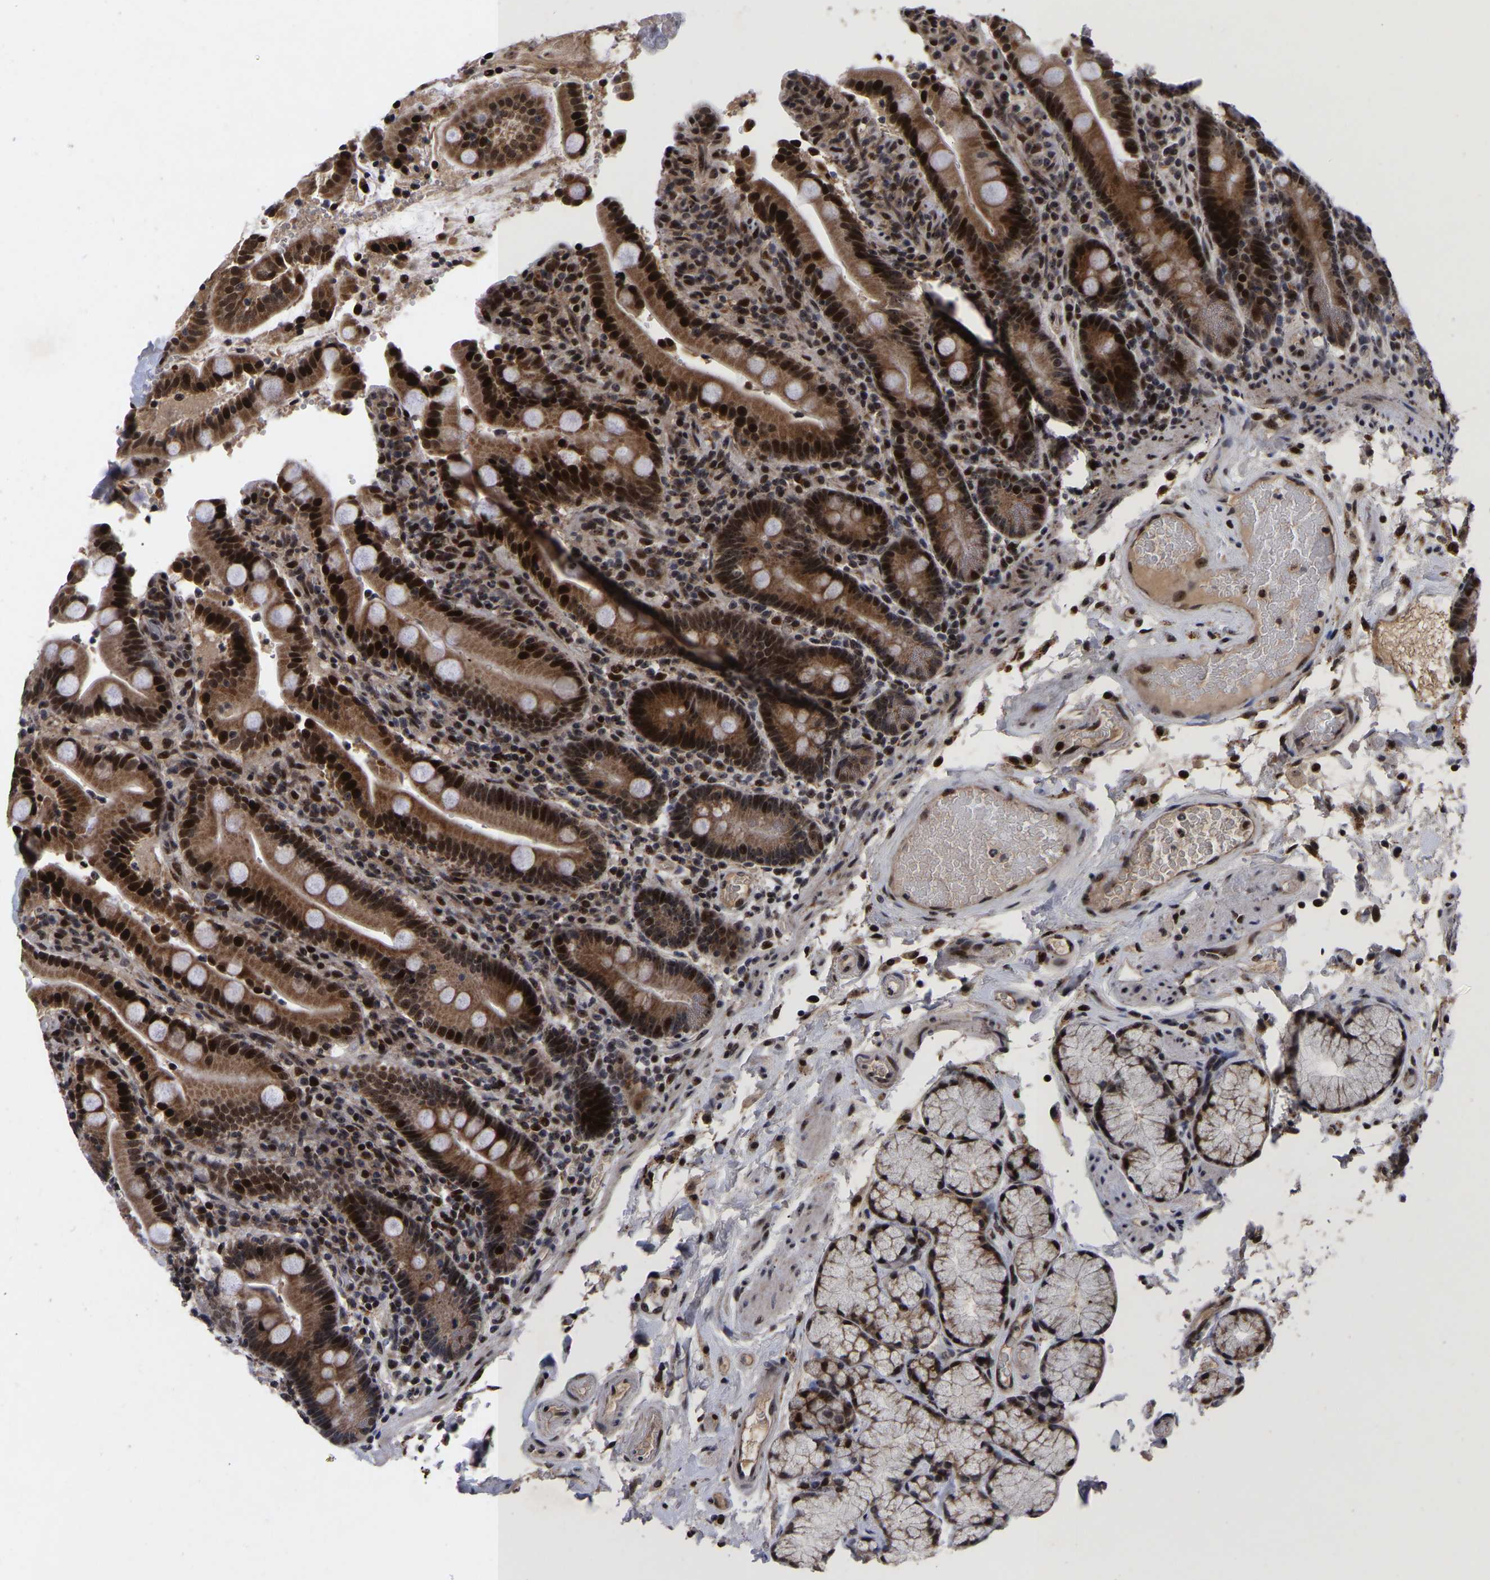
{"staining": {"intensity": "strong", "quantity": ">75%", "location": "cytoplasmic/membranous,nuclear"}, "tissue": "duodenum", "cell_type": "Glandular cells", "image_type": "normal", "snomed": [{"axis": "morphology", "description": "Normal tissue, NOS"}, {"axis": "topography", "description": "Small intestine, NOS"}], "caption": "This histopathology image shows normal duodenum stained with immunohistochemistry to label a protein in brown. The cytoplasmic/membranous,nuclear of glandular cells show strong positivity for the protein. Nuclei are counter-stained blue.", "gene": "JUNB", "patient": {"sex": "female", "age": 71}}